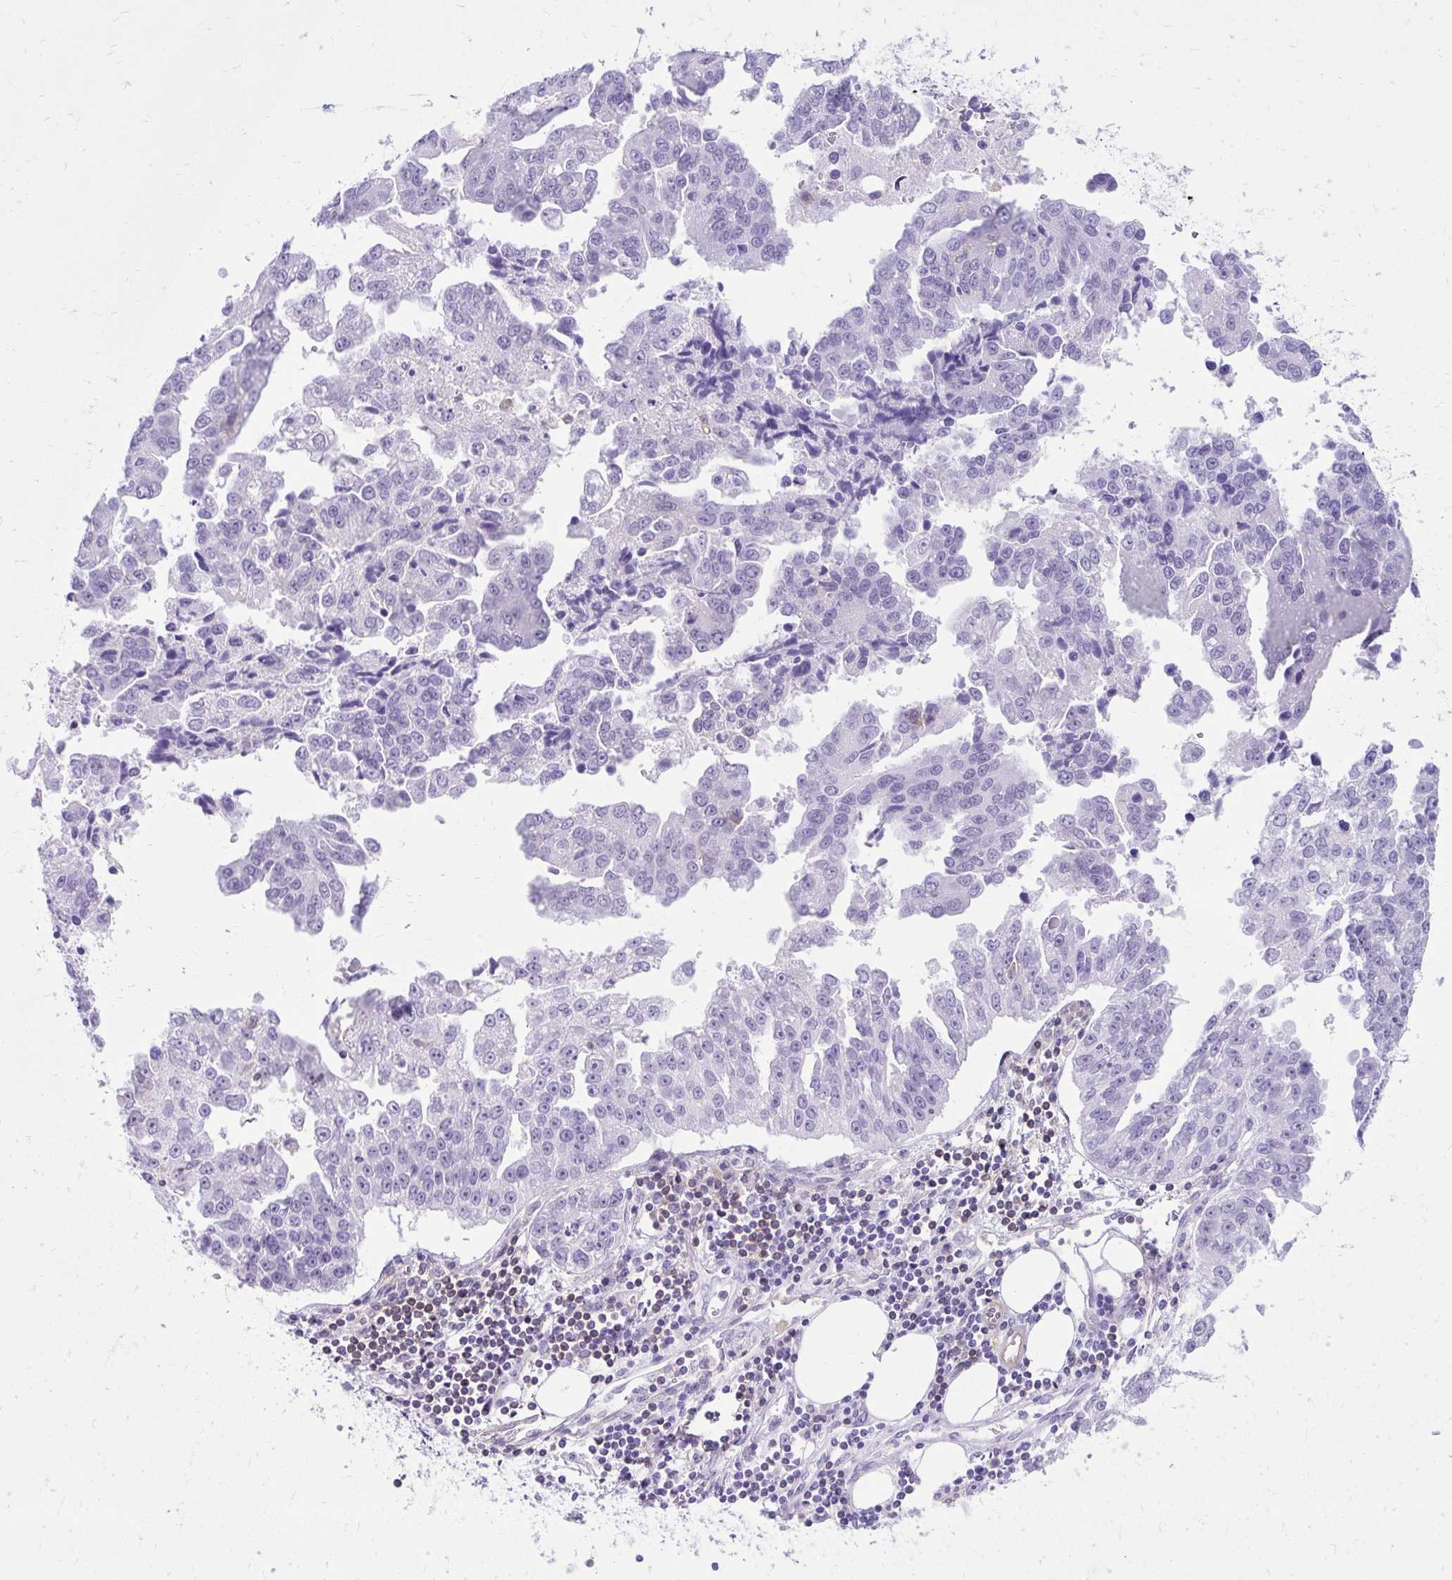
{"staining": {"intensity": "negative", "quantity": "none", "location": "none"}, "tissue": "ovarian cancer", "cell_type": "Tumor cells", "image_type": "cancer", "snomed": [{"axis": "morphology", "description": "Cystadenocarcinoma, serous, NOS"}, {"axis": "topography", "description": "Ovary"}], "caption": "A high-resolution photomicrograph shows IHC staining of ovarian serous cystadenocarcinoma, which demonstrates no significant positivity in tumor cells. (DAB (3,3'-diaminobenzidine) immunohistochemistry, high magnification).", "gene": "GPRIN3", "patient": {"sex": "female", "age": 75}}